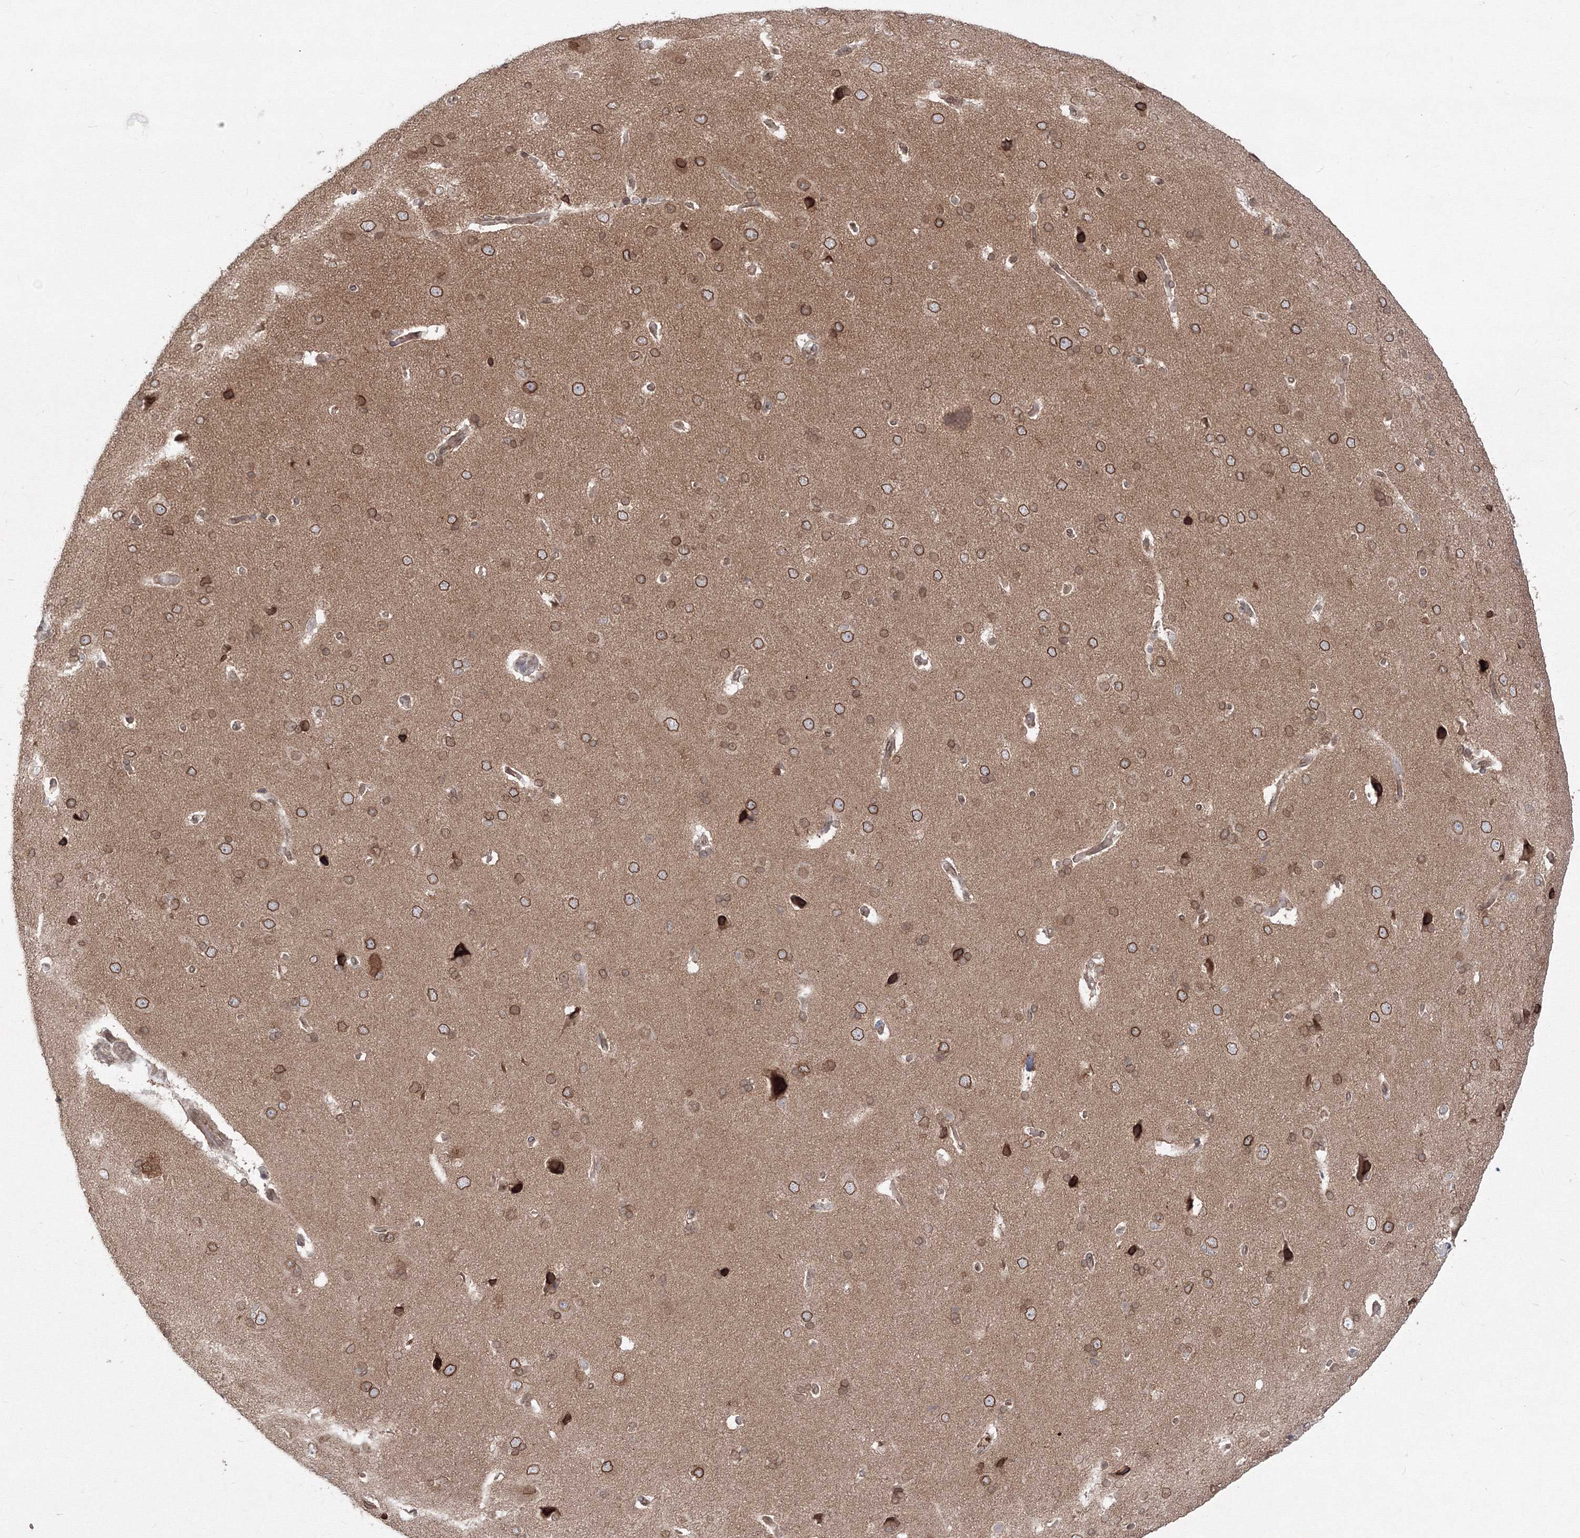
{"staining": {"intensity": "moderate", "quantity": "25%-75%", "location": "cytoplasmic/membranous,nuclear"}, "tissue": "cerebral cortex", "cell_type": "Endothelial cells", "image_type": "normal", "snomed": [{"axis": "morphology", "description": "Normal tissue, NOS"}, {"axis": "topography", "description": "Cerebral cortex"}], "caption": "Immunohistochemistry staining of benign cerebral cortex, which exhibits medium levels of moderate cytoplasmic/membranous,nuclear staining in about 25%-75% of endothelial cells indicating moderate cytoplasmic/membranous,nuclear protein positivity. The staining was performed using DAB (brown) for protein detection and nuclei were counterstained in hematoxylin (blue).", "gene": "DNAJB2", "patient": {"sex": "male", "age": 62}}